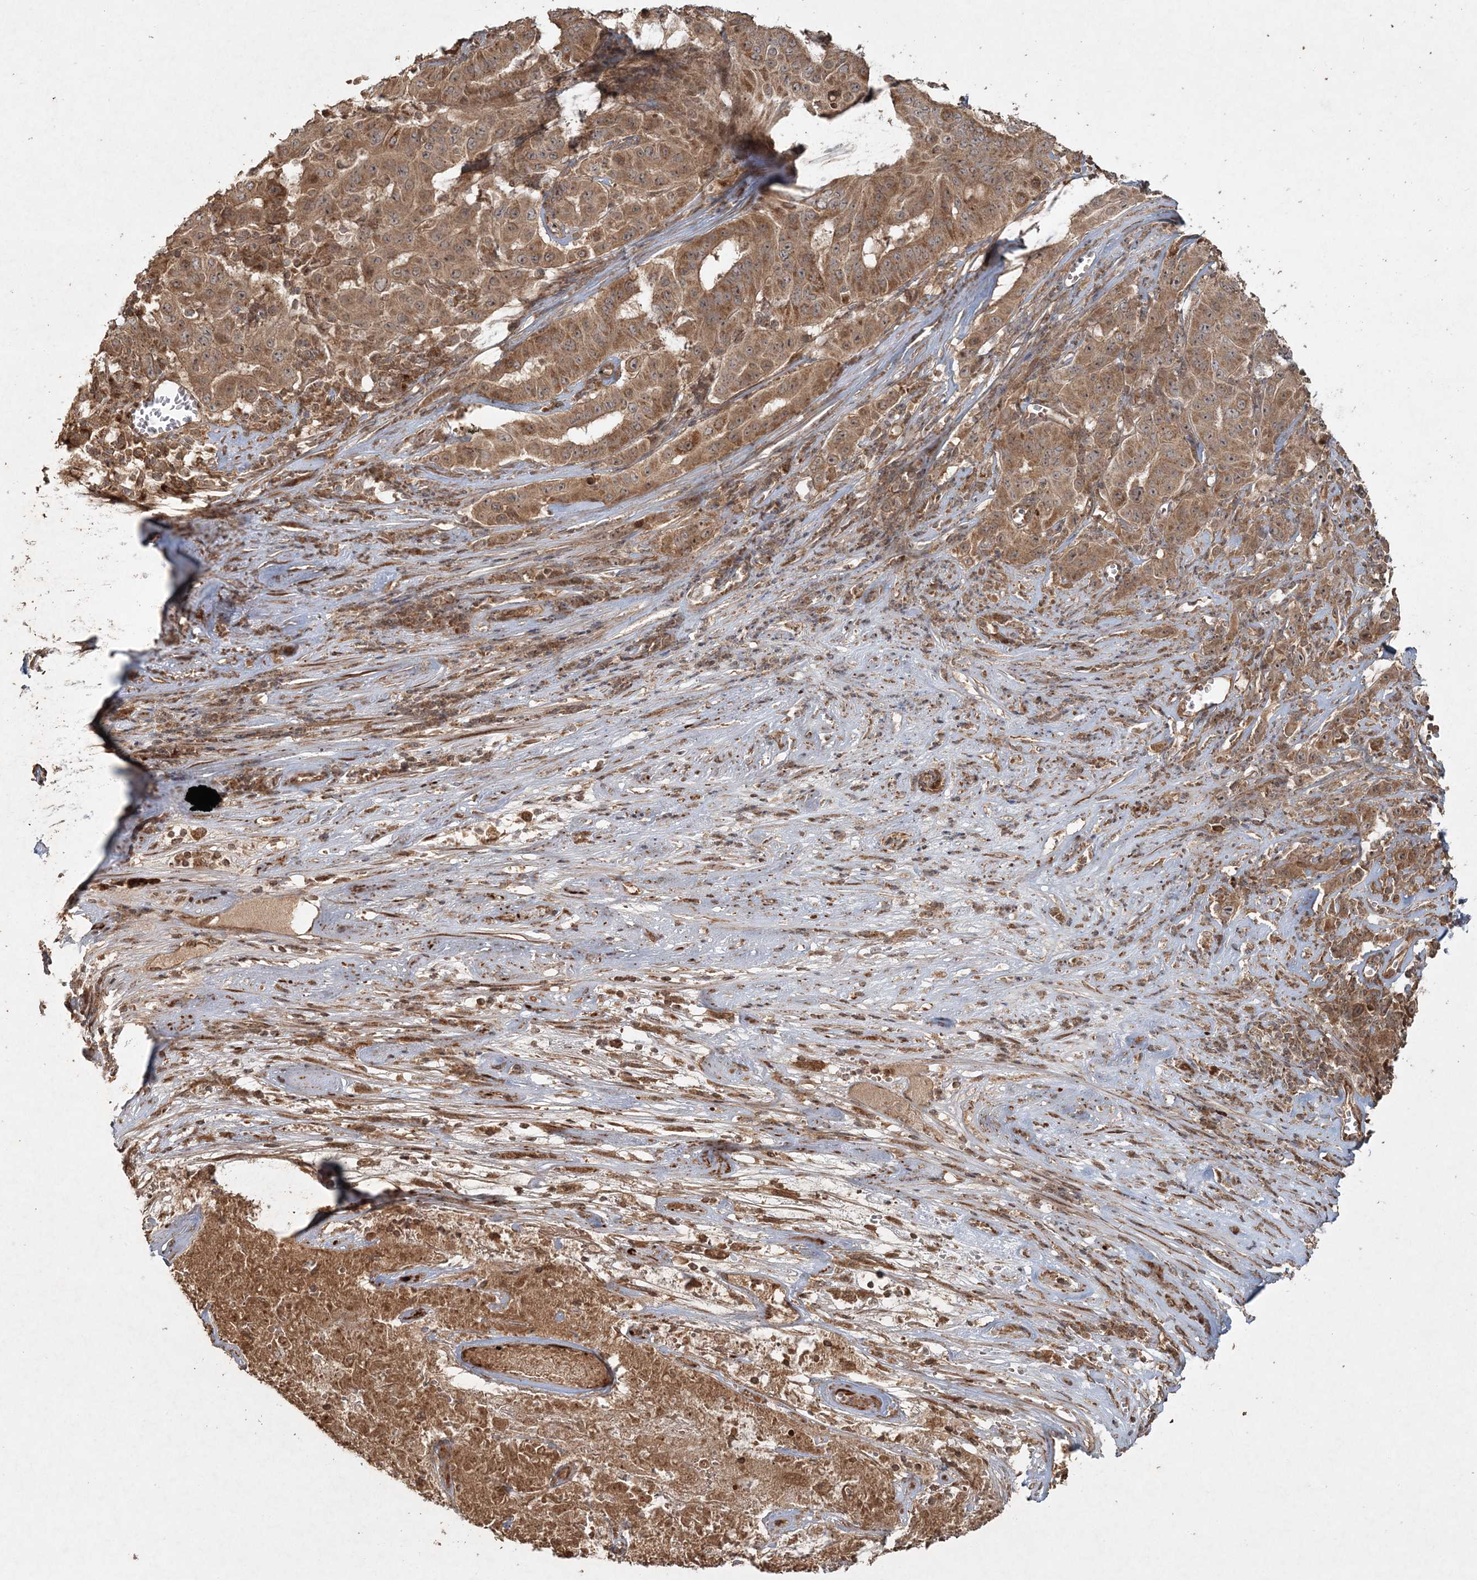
{"staining": {"intensity": "moderate", "quantity": ">75%", "location": "cytoplasmic/membranous"}, "tissue": "pancreatic cancer", "cell_type": "Tumor cells", "image_type": "cancer", "snomed": [{"axis": "morphology", "description": "Adenocarcinoma, NOS"}, {"axis": "topography", "description": "Pancreas"}], "caption": "Approximately >75% of tumor cells in human pancreatic cancer (adenocarcinoma) demonstrate moderate cytoplasmic/membranous protein staining as visualized by brown immunohistochemical staining.", "gene": "ANAPC16", "patient": {"sex": "male", "age": 63}}